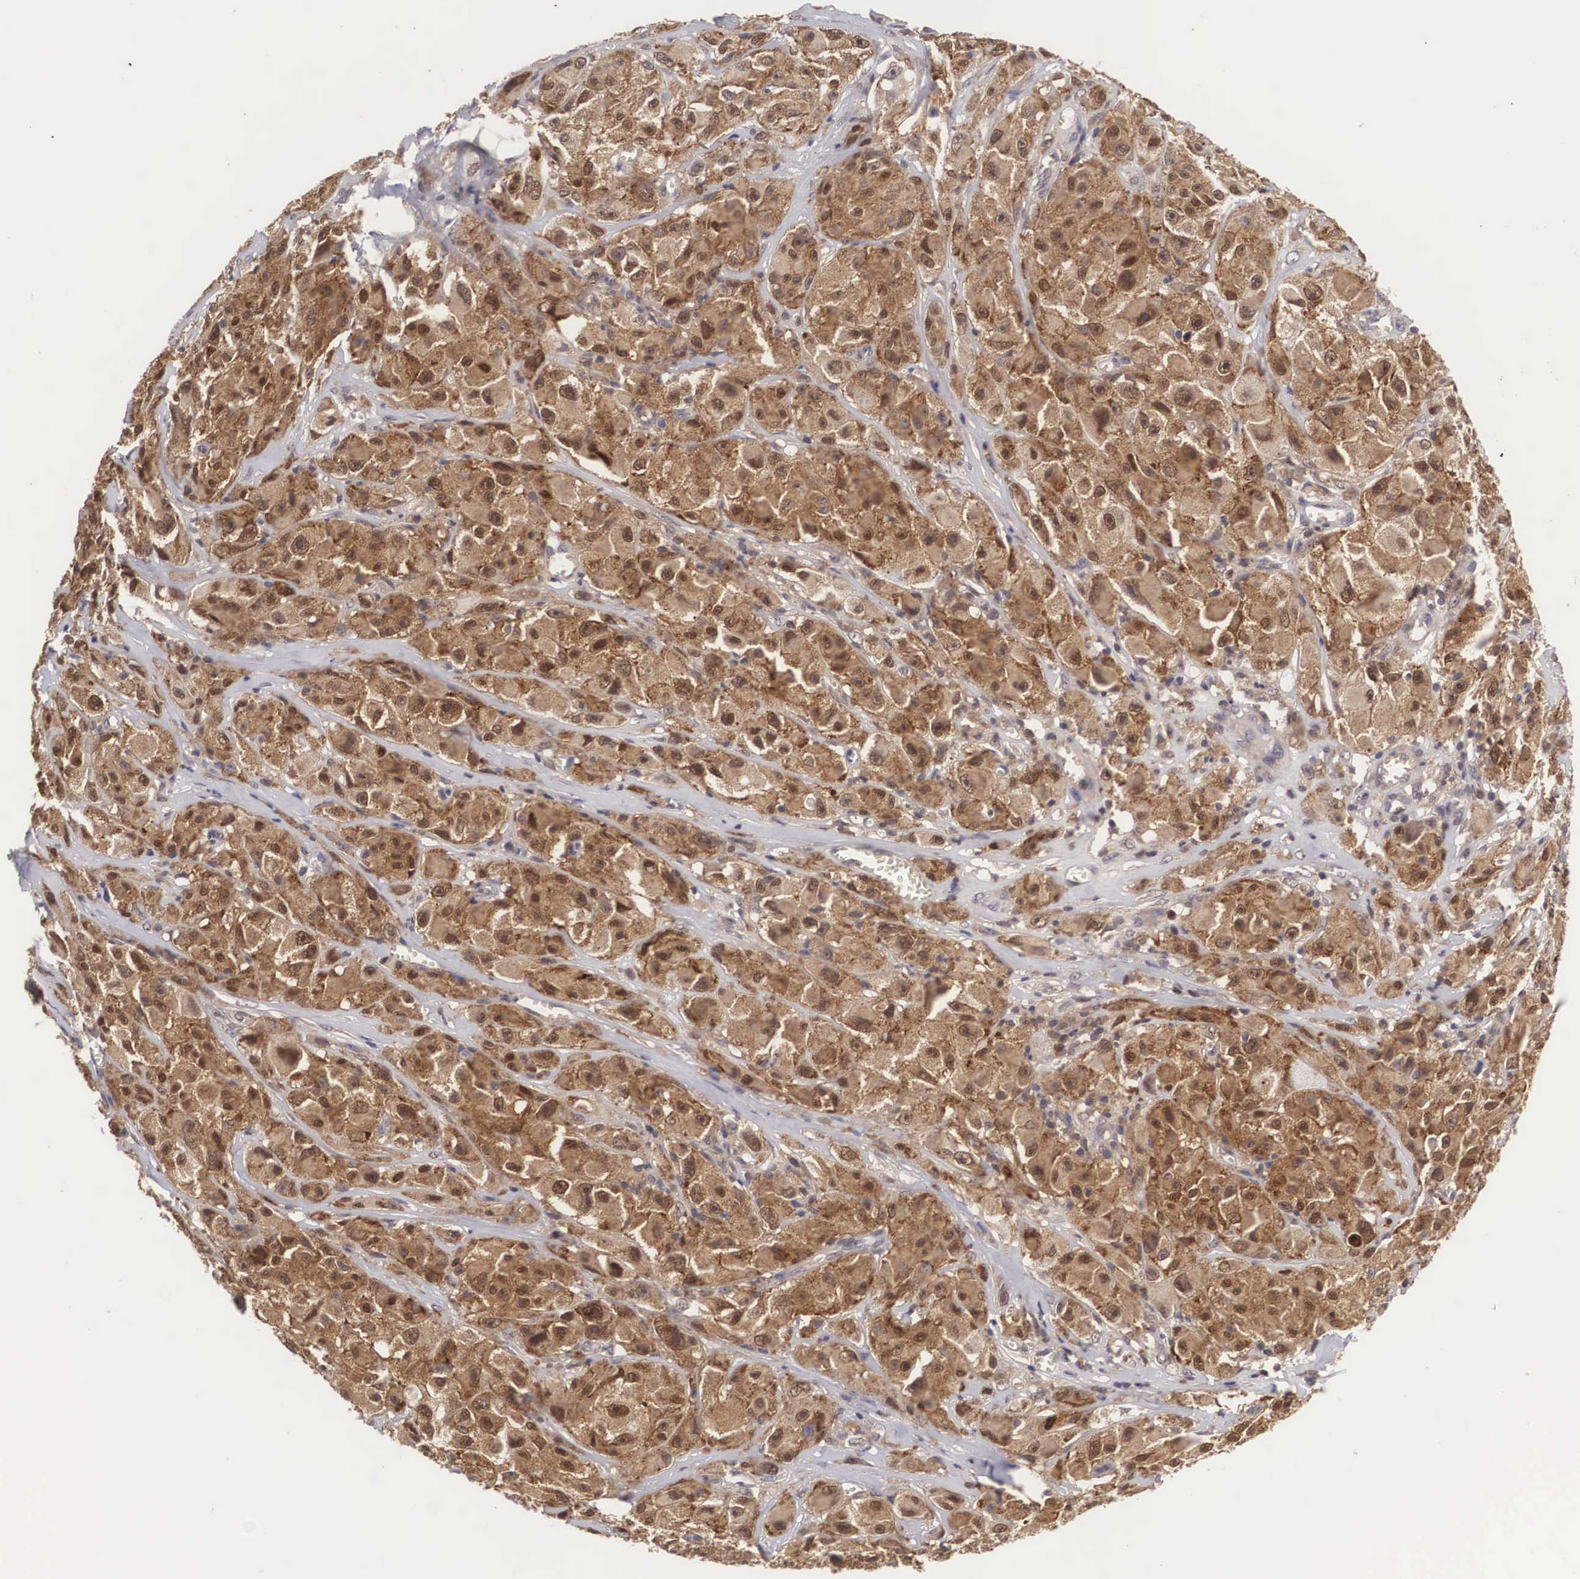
{"staining": {"intensity": "moderate", "quantity": ">75%", "location": "cytoplasmic/membranous,nuclear"}, "tissue": "melanoma", "cell_type": "Tumor cells", "image_type": "cancer", "snomed": [{"axis": "morphology", "description": "Malignant melanoma, NOS"}, {"axis": "topography", "description": "Skin"}], "caption": "Protein expression by immunohistochemistry (IHC) reveals moderate cytoplasmic/membranous and nuclear staining in approximately >75% of tumor cells in melanoma.", "gene": "ADSL", "patient": {"sex": "male", "age": 56}}